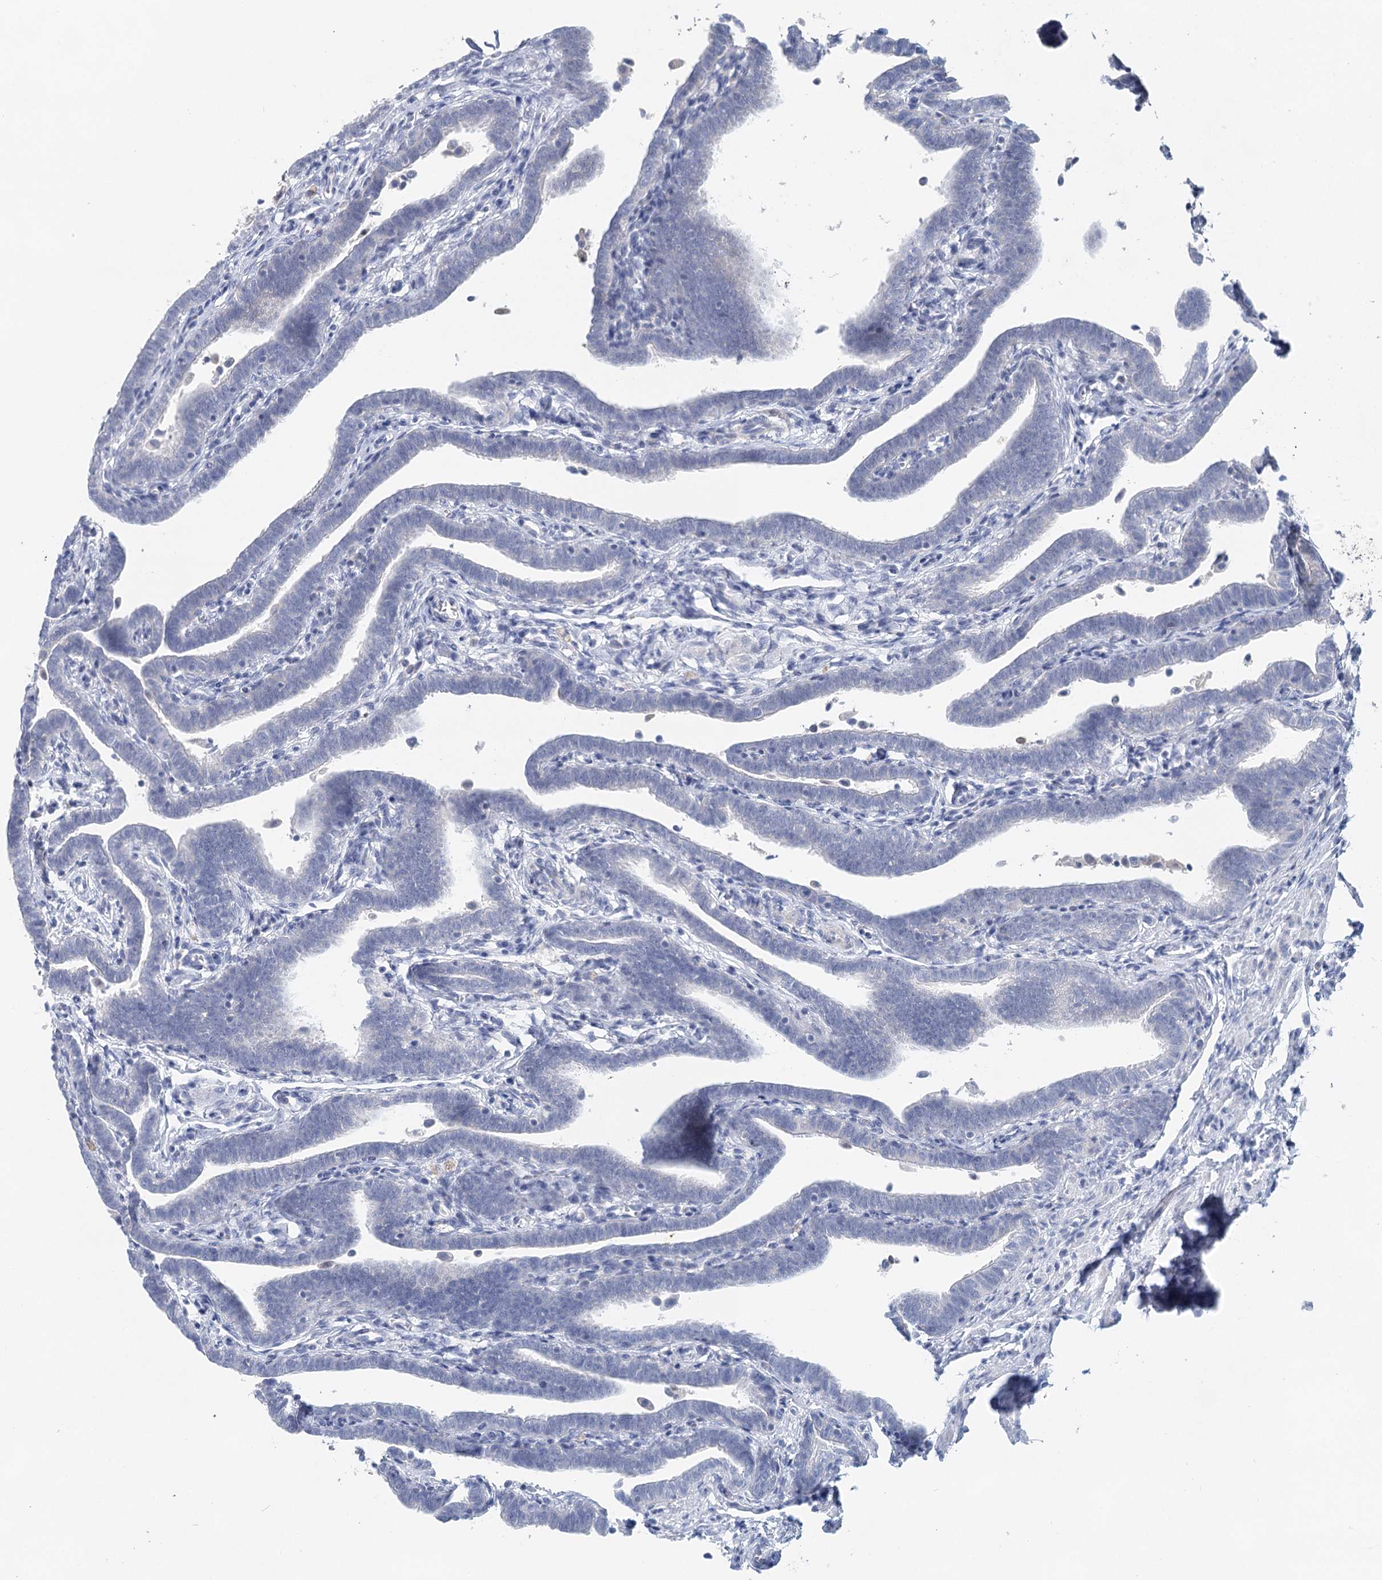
{"staining": {"intensity": "negative", "quantity": "none", "location": "none"}, "tissue": "fallopian tube", "cell_type": "Glandular cells", "image_type": "normal", "snomed": [{"axis": "morphology", "description": "Normal tissue, NOS"}, {"axis": "topography", "description": "Fallopian tube"}], "caption": "A high-resolution micrograph shows IHC staining of benign fallopian tube, which shows no significant positivity in glandular cells. The staining was performed using DAB (3,3'-diaminobenzidine) to visualize the protein expression in brown, while the nuclei were stained in blue with hematoxylin (Magnification: 20x).", "gene": "MYL6B", "patient": {"sex": "female", "age": 36}}